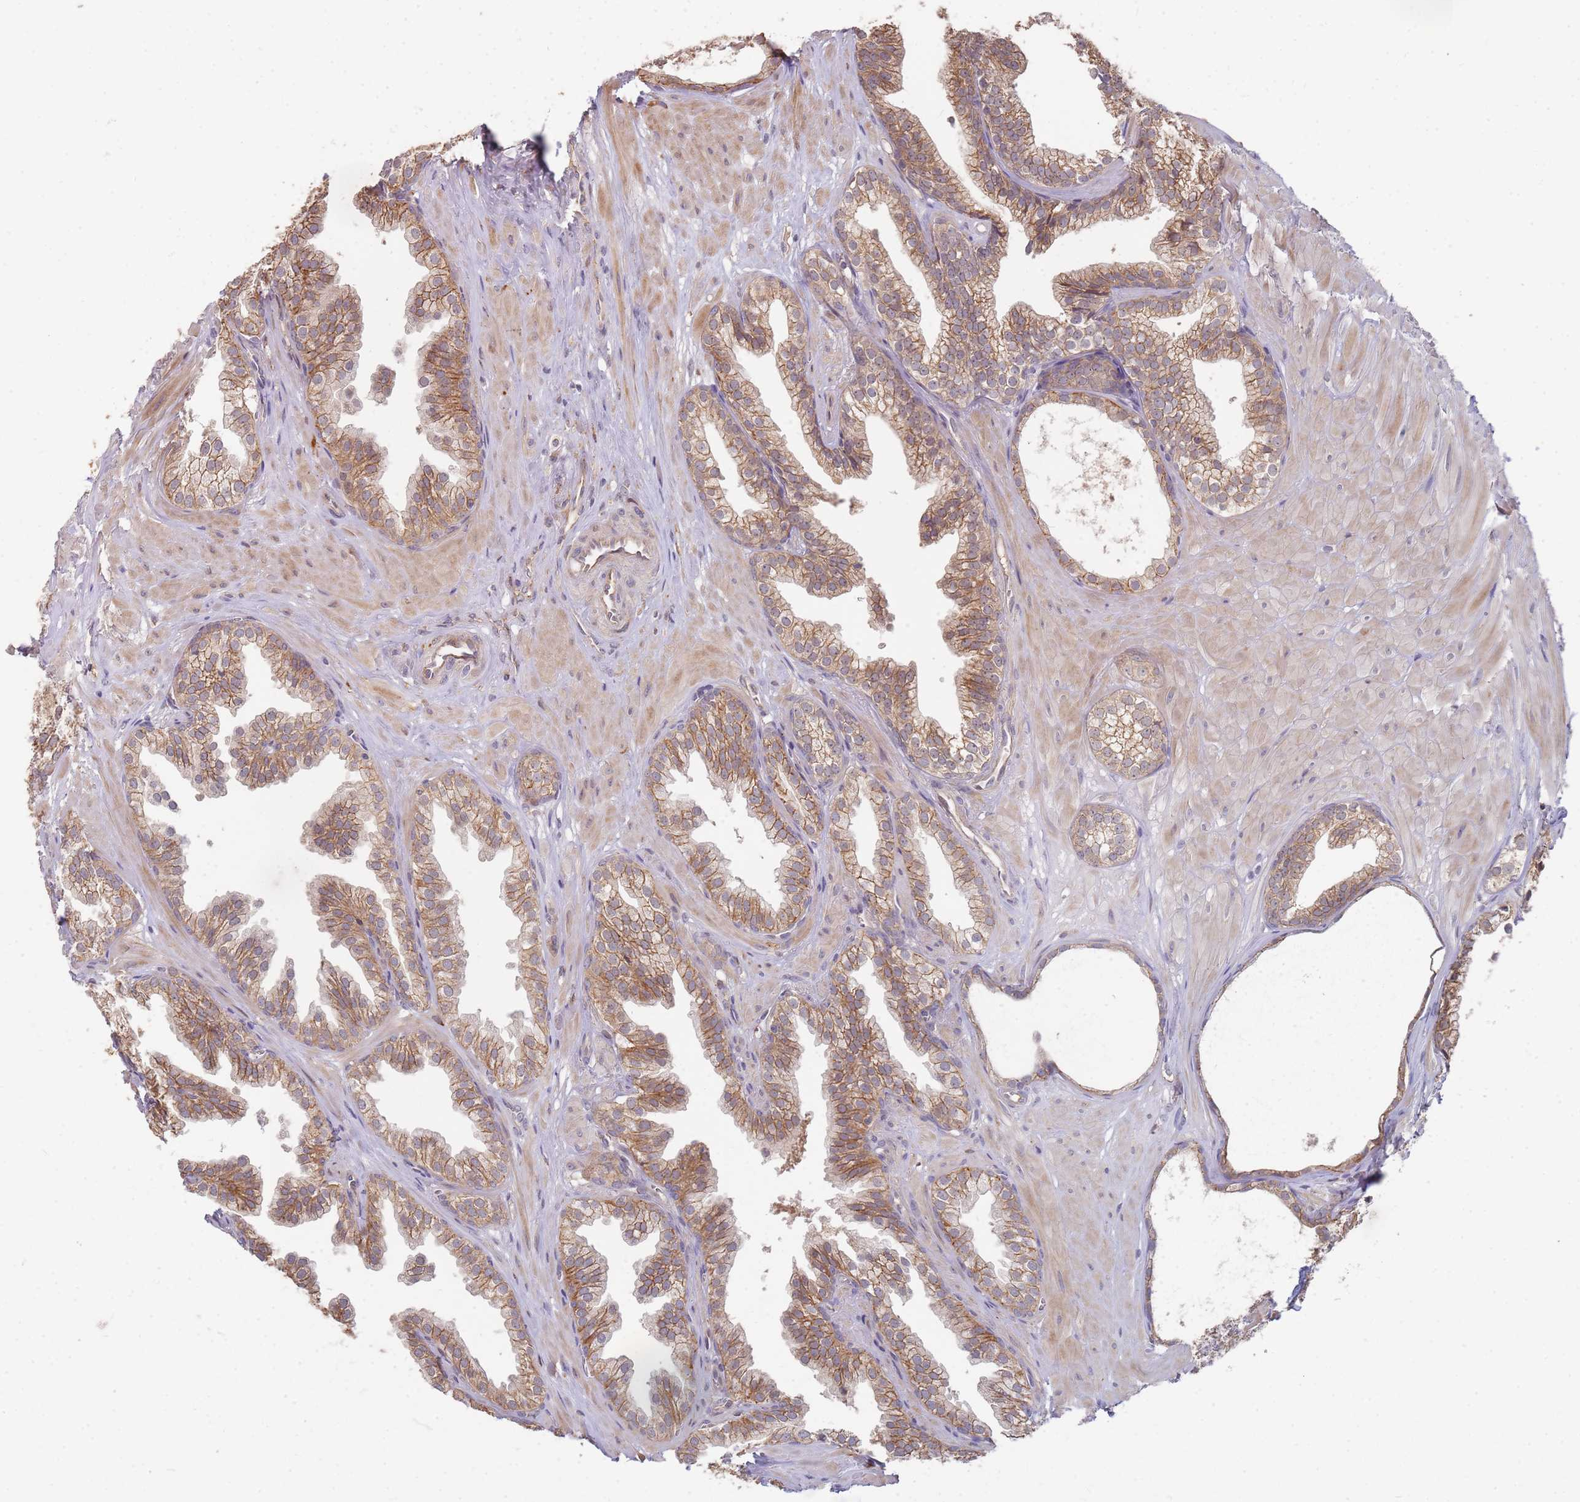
{"staining": {"intensity": "moderate", "quantity": ">75%", "location": "cytoplasmic/membranous"}, "tissue": "prostate", "cell_type": "Glandular cells", "image_type": "normal", "snomed": [{"axis": "morphology", "description": "Normal tissue, NOS"}, {"axis": "topography", "description": "Prostate"}, {"axis": "topography", "description": "Peripheral nerve tissue"}], "caption": "Prostate stained with immunohistochemistry (IHC) shows moderate cytoplasmic/membranous expression in approximately >75% of glandular cells.", "gene": "MPEG1", "patient": {"sex": "male", "age": 55}}